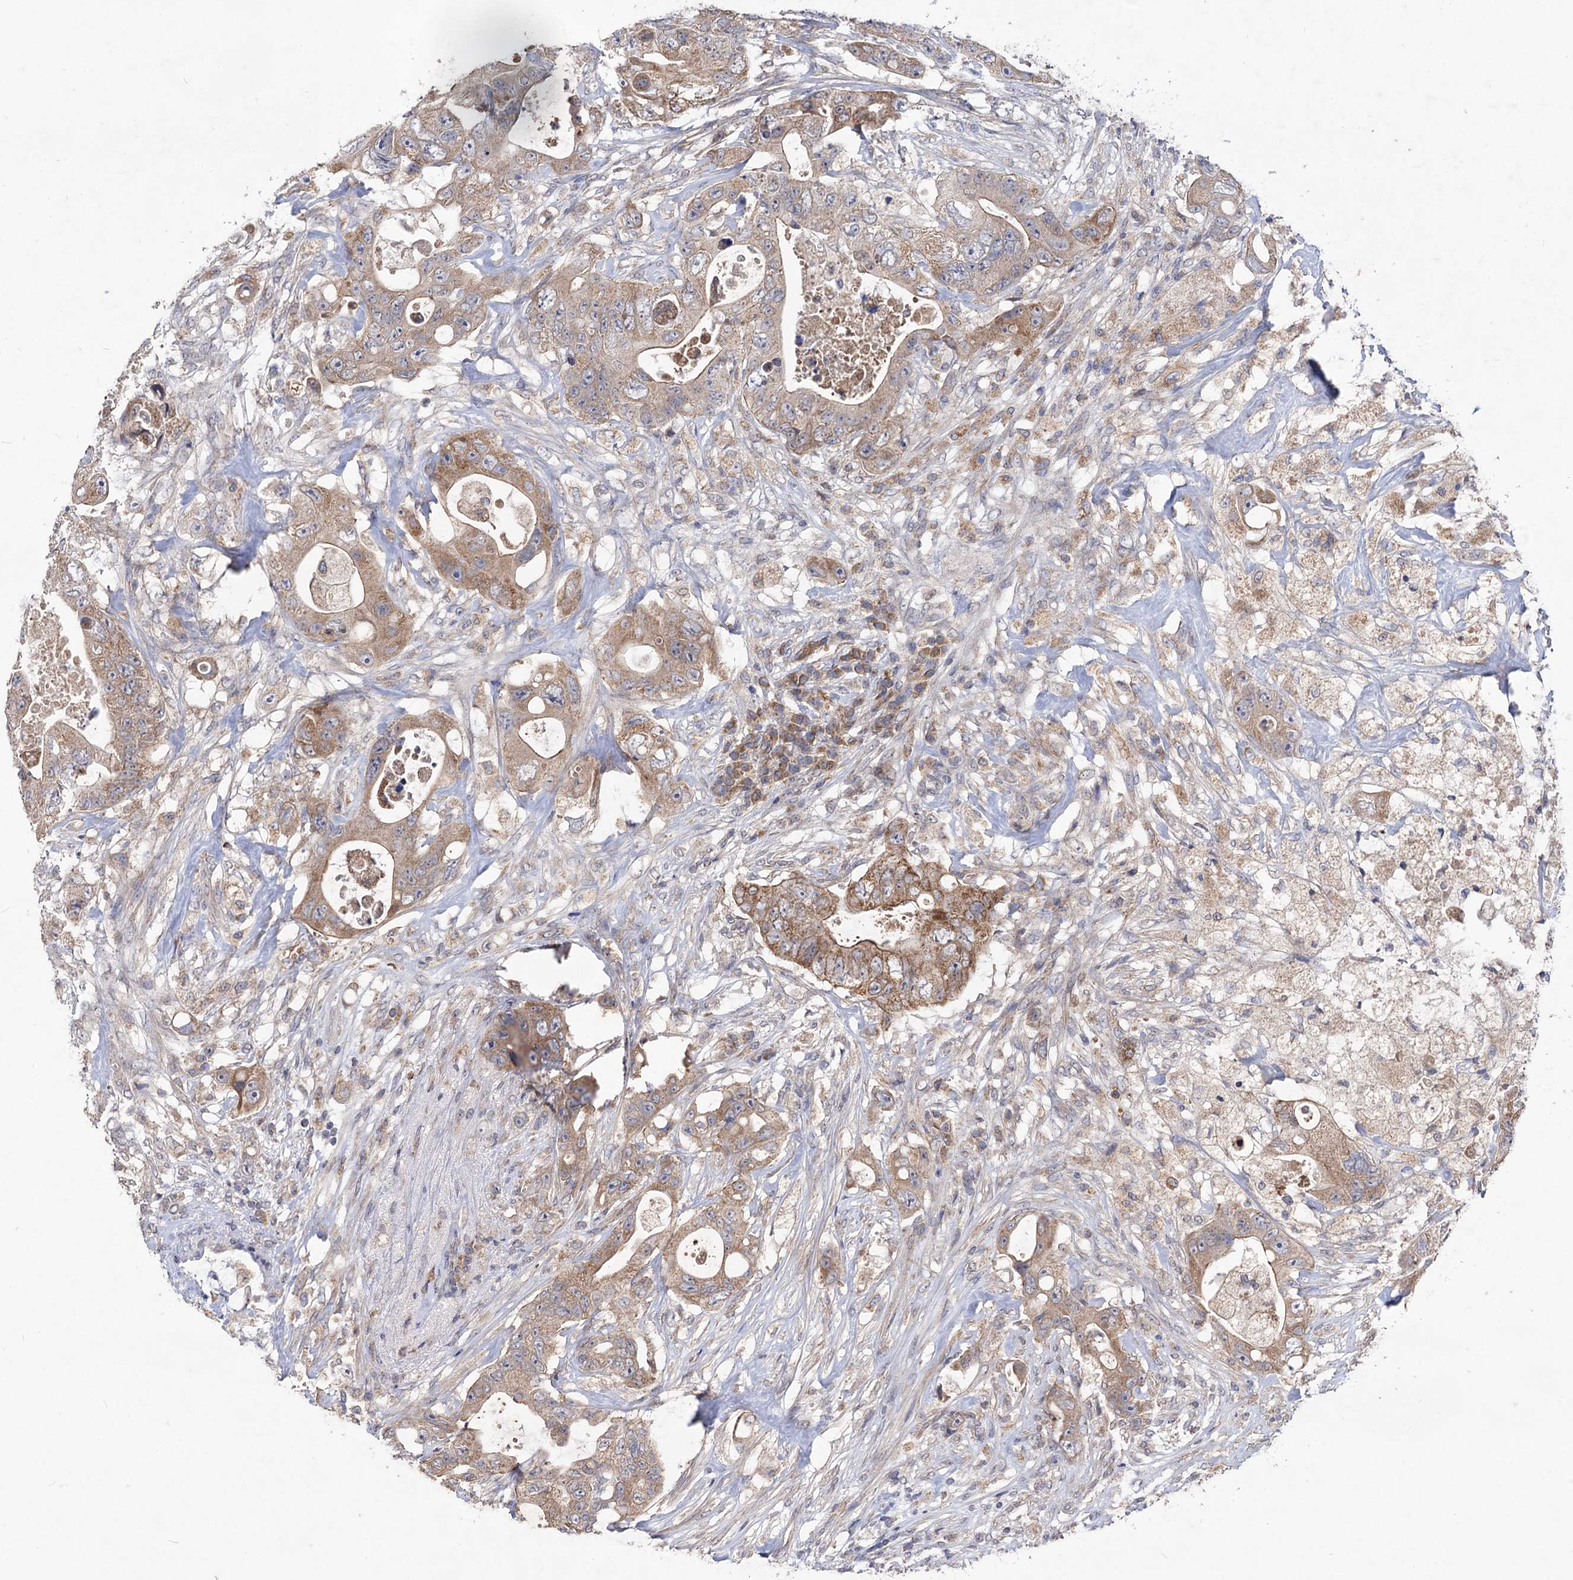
{"staining": {"intensity": "moderate", "quantity": ">75%", "location": "cytoplasmic/membranous"}, "tissue": "colorectal cancer", "cell_type": "Tumor cells", "image_type": "cancer", "snomed": [{"axis": "morphology", "description": "Adenocarcinoma, NOS"}, {"axis": "topography", "description": "Colon"}], "caption": "A brown stain highlights moderate cytoplasmic/membranous positivity of a protein in colorectal cancer (adenocarcinoma) tumor cells.", "gene": "VPS37D", "patient": {"sex": "female", "age": 46}}